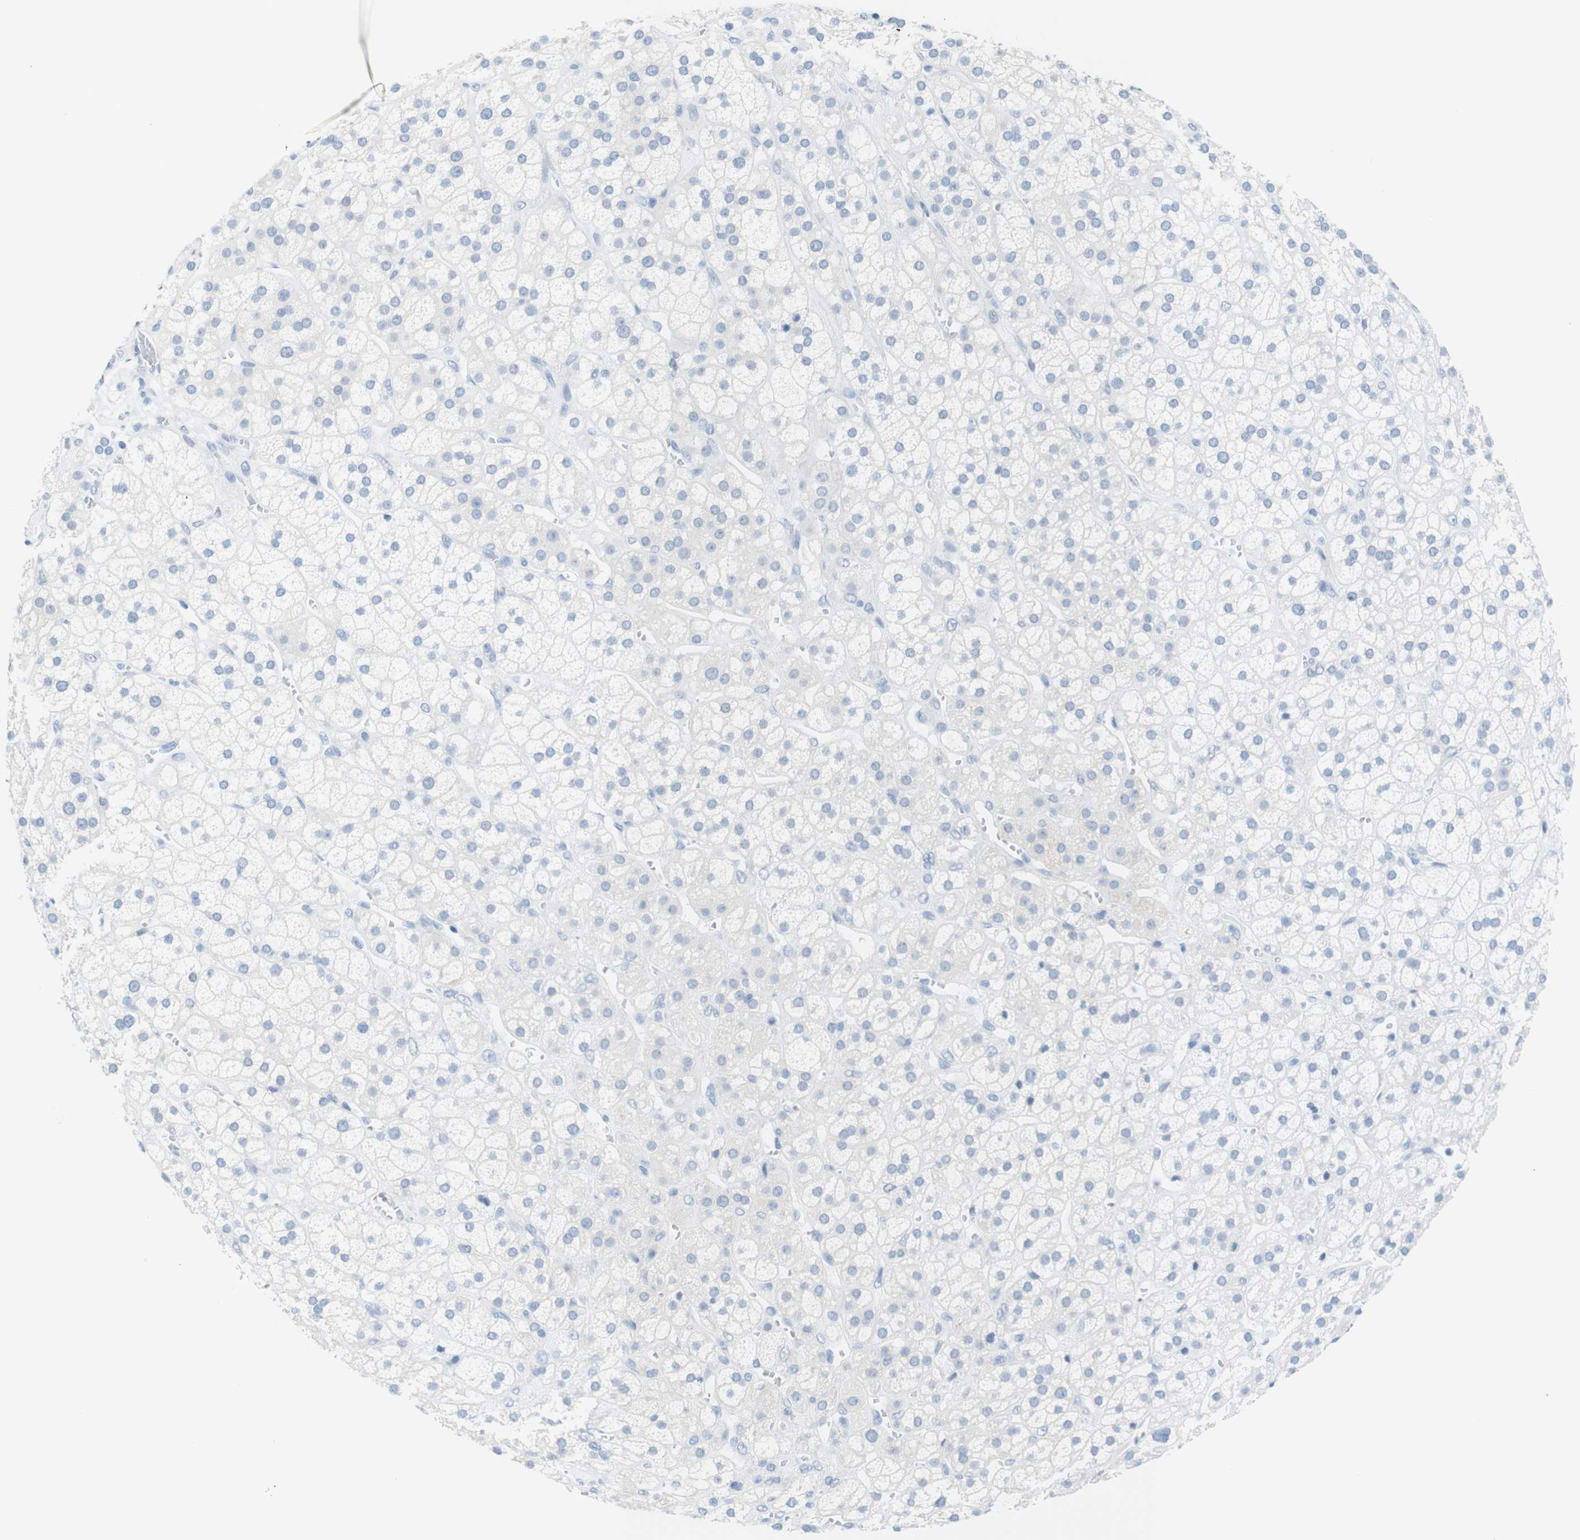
{"staining": {"intensity": "negative", "quantity": "none", "location": "none"}, "tissue": "adrenal gland", "cell_type": "Glandular cells", "image_type": "normal", "snomed": [{"axis": "morphology", "description": "Normal tissue, NOS"}, {"axis": "topography", "description": "Adrenal gland"}], "caption": "High power microscopy photomicrograph of an IHC histopathology image of normal adrenal gland, revealing no significant positivity in glandular cells.", "gene": "OPN1SW", "patient": {"sex": "male", "age": 56}}